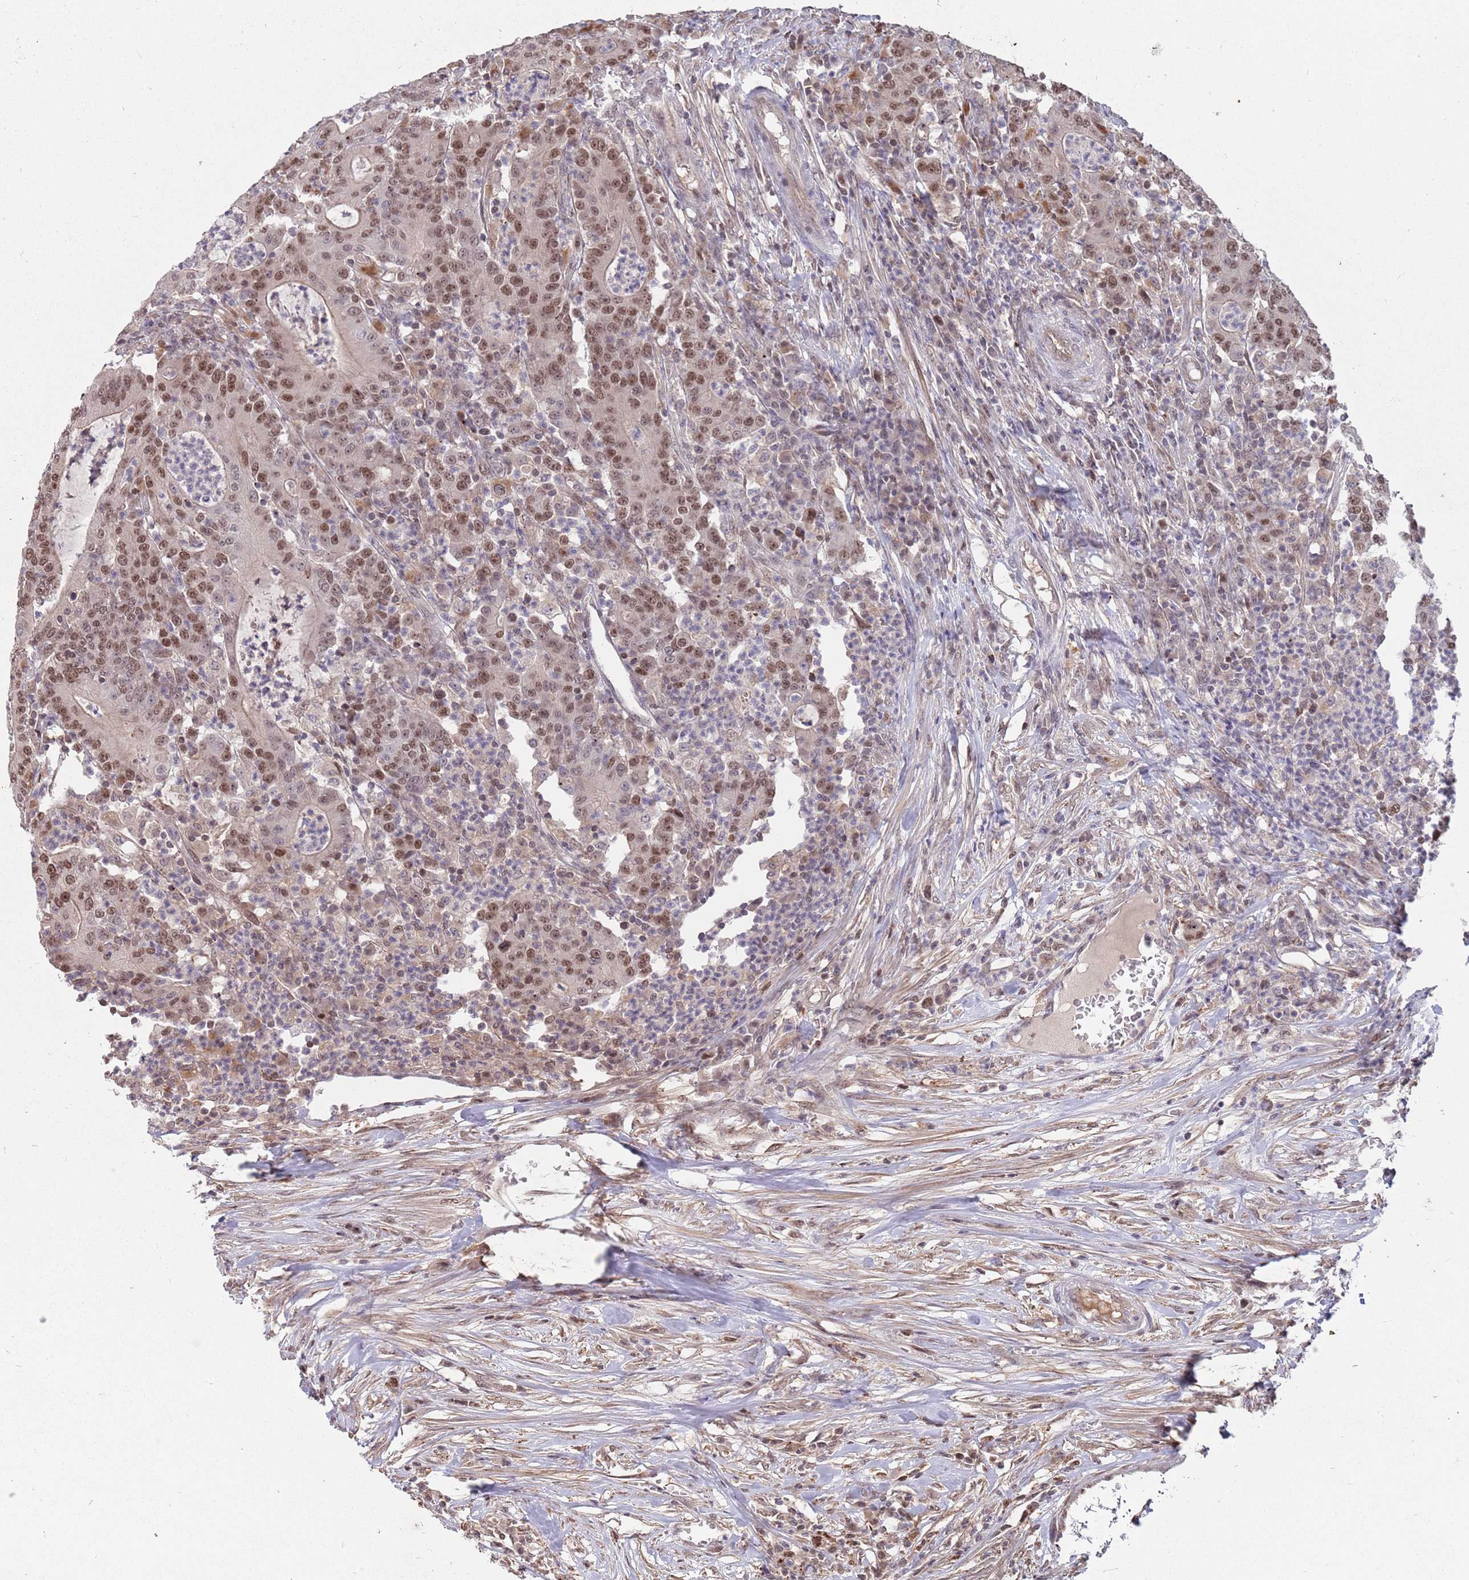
{"staining": {"intensity": "moderate", "quantity": ">75%", "location": "nuclear"}, "tissue": "colorectal cancer", "cell_type": "Tumor cells", "image_type": "cancer", "snomed": [{"axis": "morphology", "description": "Adenocarcinoma, NOS"}, {"axis": "topography", "description": "Colon"}], "caption": "Immunohistochemical staining of human adenocarcinoma (colorectal) shows medium levels of moderate nuclear staining in approximately >75% of tumor cells. The staining was performed using DAB (3,3'-diaminobenzidine), with brown indicating positive protein expression. Nuclei are stained blue with hematoxylin.", "gene": "SALL1", "patient": {"sex": "male", "age": 83}}